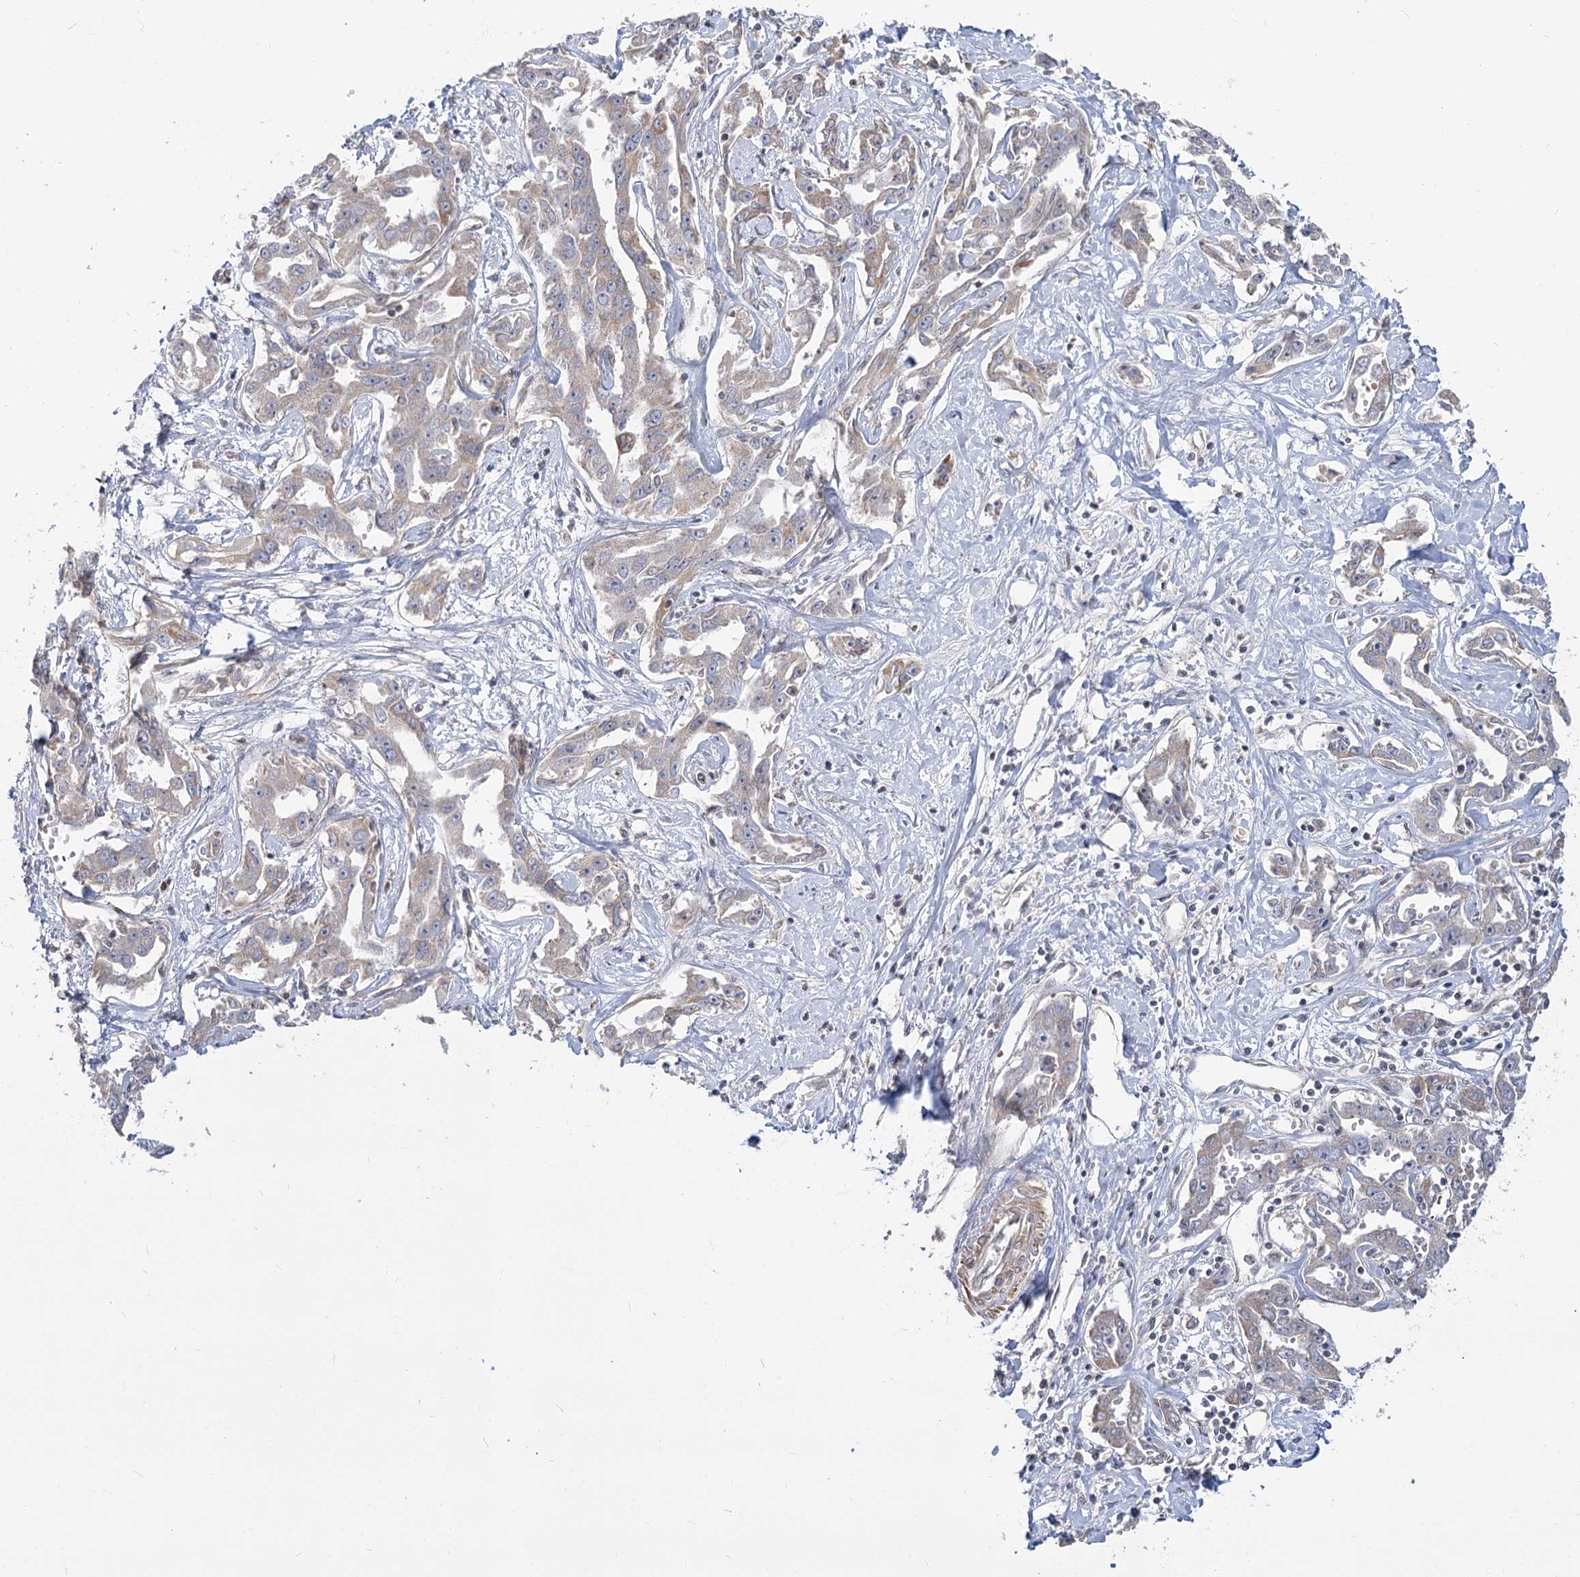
{"staining": {"intensity": "negative", "quantity": "none", "location": "none"}, "tissue": "liver cancer", "cell_type": "Tumor cells", "image_type": "cancer", "snomed": [{"axis": "morphology", "description": "Cholangiocarcinoma"}, {"axis": "topography", "description": "Liver"}], "caption": "Tumor cells are negative for brown protein staining in liver cholangiocarcinoma.", "gene": "MTMR3", "patient": {"sex": "male", "age": 59}}